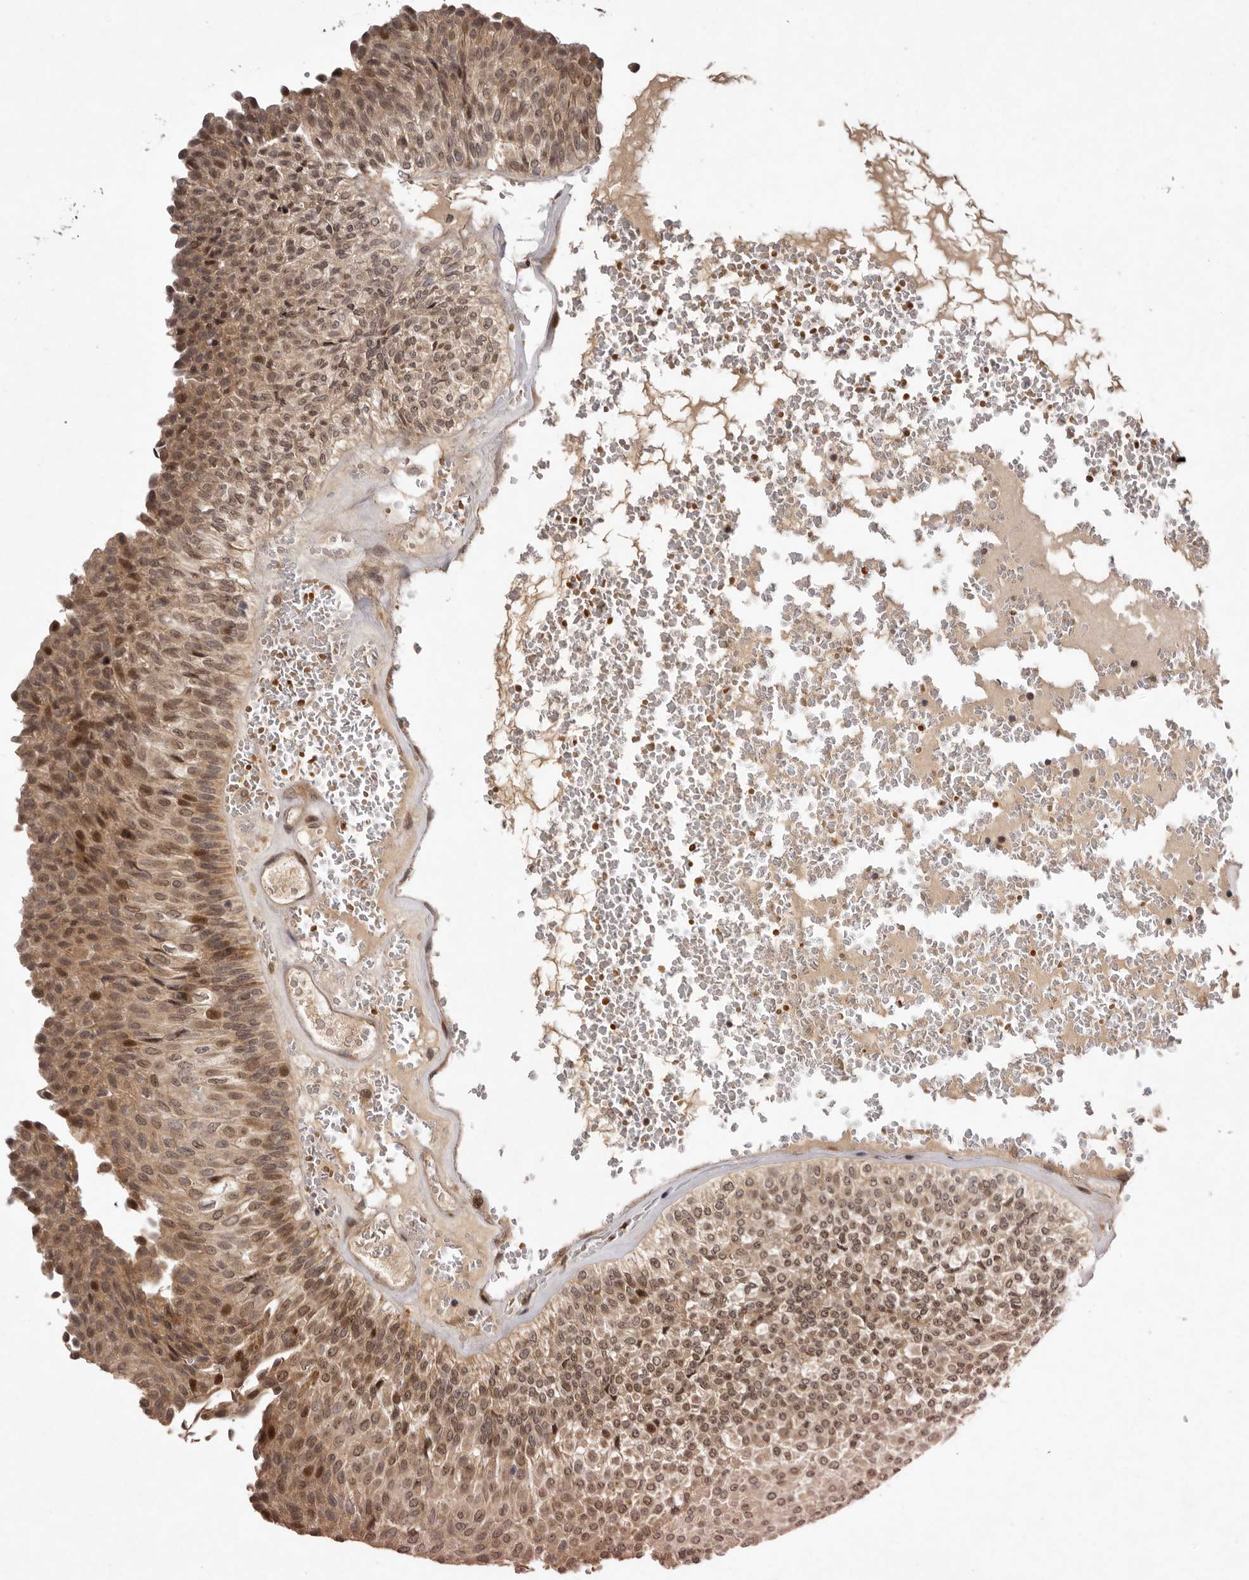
{"staining": {"intensity": "moderate", "quantity": ">75%", "location": "cytoplasmic/membranous,nuclear"}, "tissue": "urothelial cancer", "cell_type": "Tumor cells", "image_type": "cancer", "snomed": [{"axis": "morphology", "description": "Urothelial carcinoma, Low grade"}, {"axis": "topography", "description": "Urinary bladder"}], "caption": "Low-grade urothelial carcinoma tissue exhibits moderate cytoplasmic/membranous and nuclear positivity in approximately >75% of tumor cells, visualized by immunohistochemistry.", "gene": "ABL1", "patient": {"sex": "male", "age": 78}}